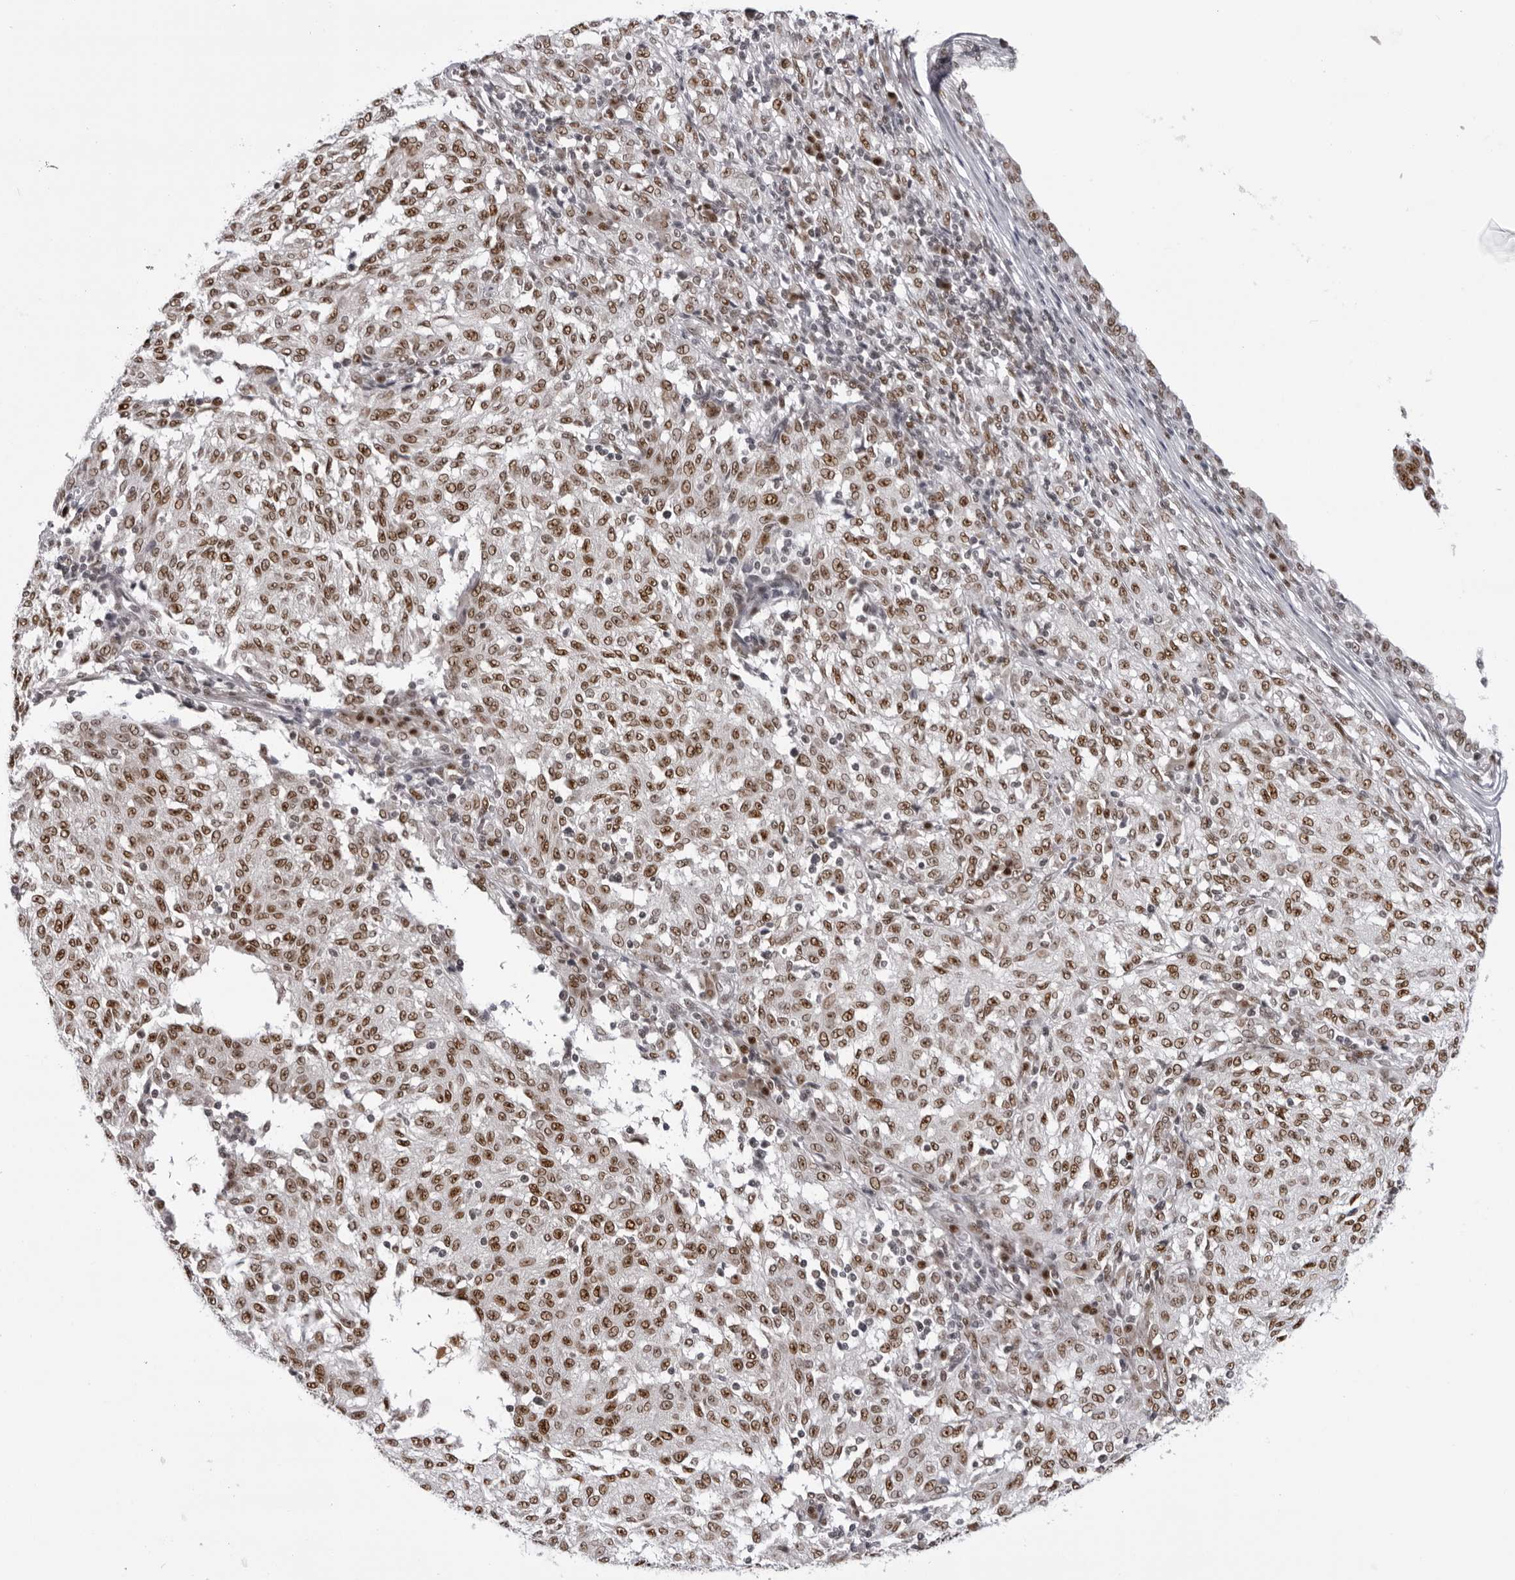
{"staining": {"intensity": "moderate", "quantity": ">75%", "location": "nuclear"}, "tissue": "melanoma", "cell_type": "Tumor cells", "image_type": "cancer", "snomed": [{"axis": "morphology", "description": "Malignant melanoma, NOS"}, {"axis": "topography", "description": "Skin"}], "caption": "Protein expression analysis of melanoma shows moderate nuclear staining in about >75% of tumor cells. Nuclei are stained in blue.", "gene": "HEXIM2", "patient": {"sex": "female", "age": 72}}